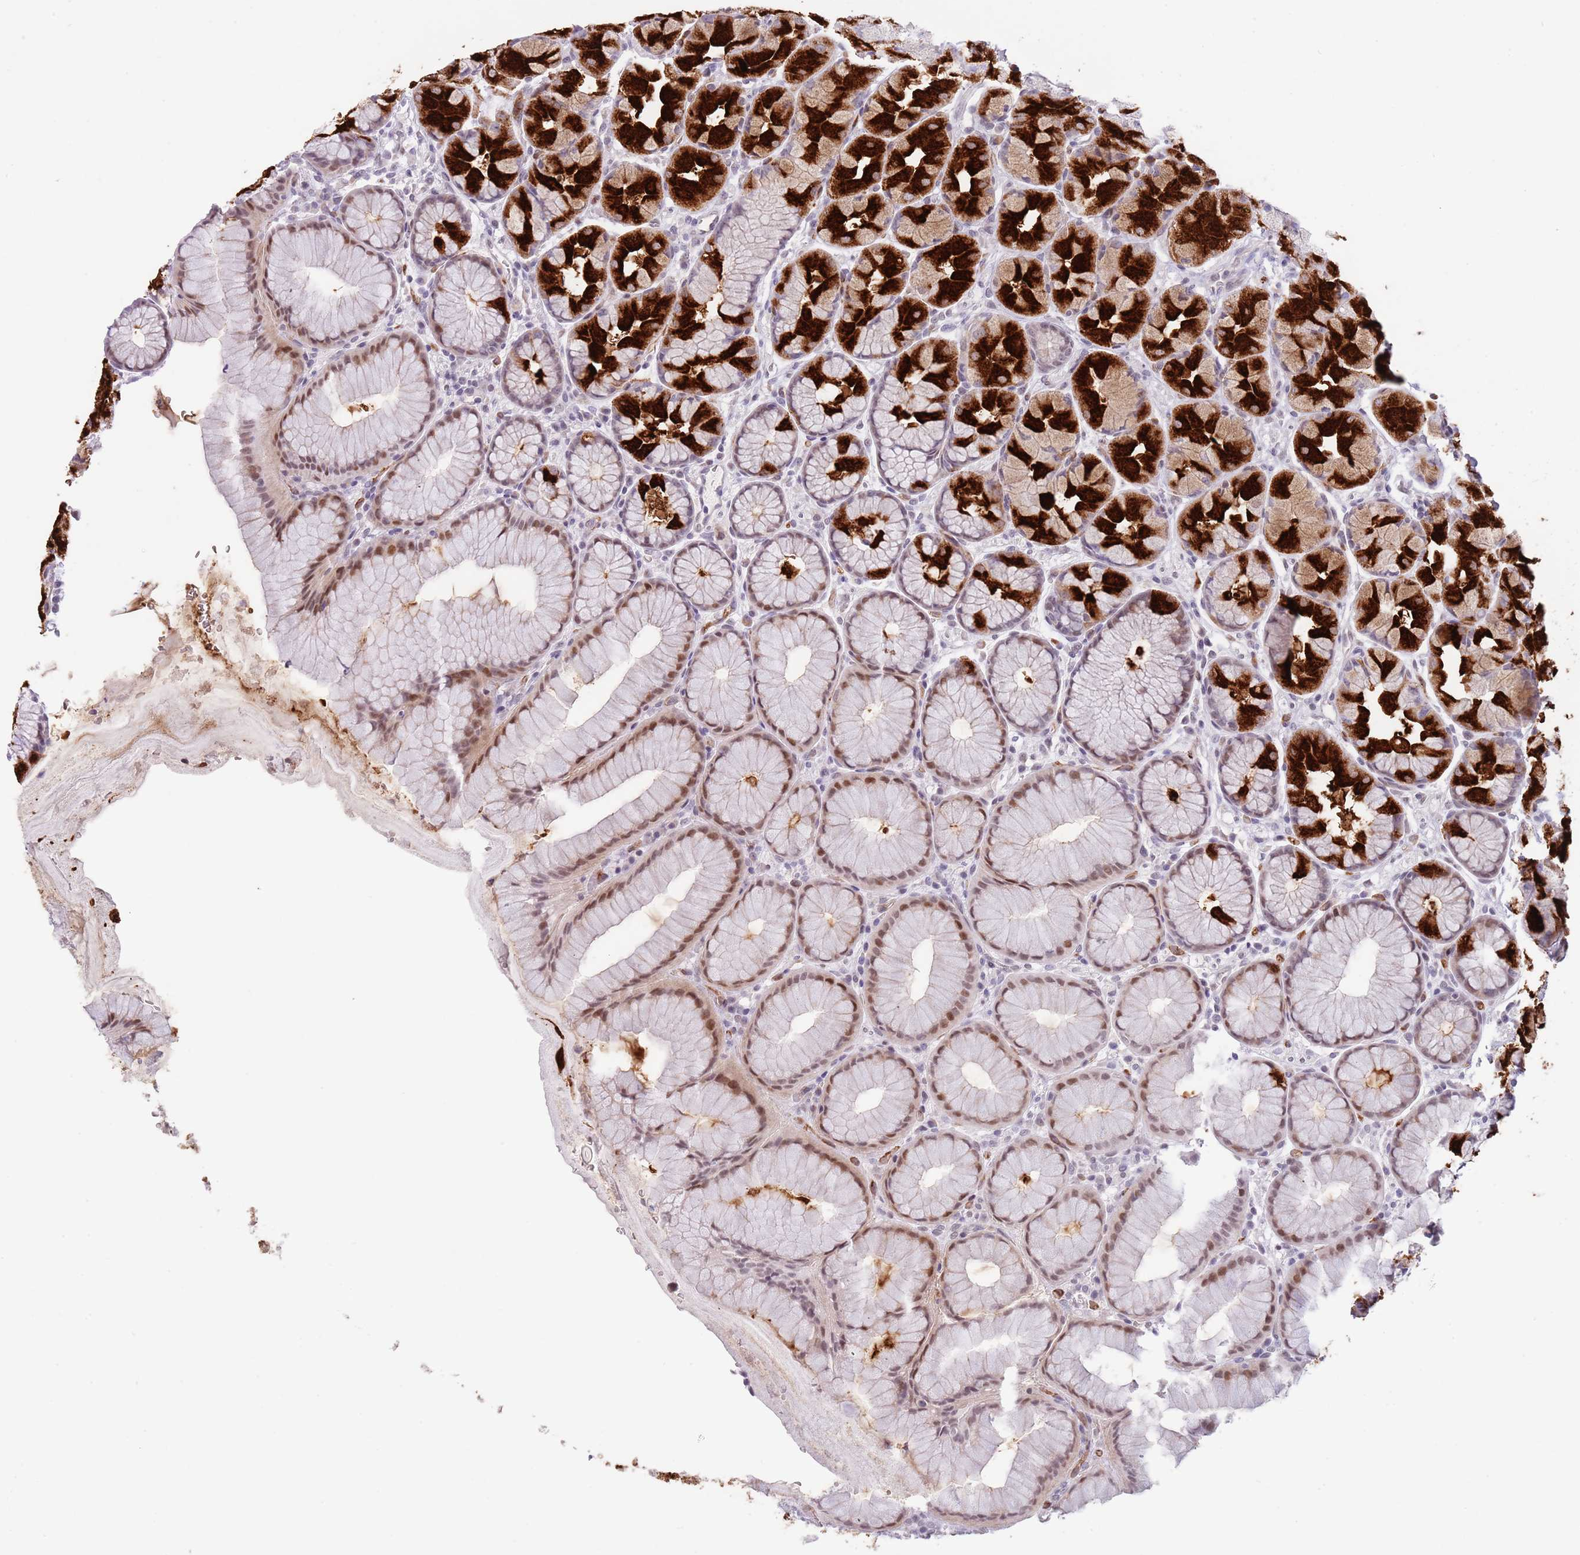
{"staining": {"intensity": "strong", "quantity": "25%-75%", "location": "cytoplasmic/membranous,nuclear"}, "tissue": "stomach", "cell_type": "Glandular cells", "image_type": "normal", "snomed": [{"axis": "morphology", "description": "Normal tissue, NOS"}, {"axis": "topography", "description": "Stomach"}], "caption": "Immunohistochemical staining of unremarkable human stomach reveals 25%-75% levels of strong cytoplasmic/membranous,nuclear protein staining in approximately 25%-75% of glandular cells. The staining is performed using DAB brown chromogen to label protein expression. The nuclei are counter-stained blue using hematoxylin.", "gene": "RFX1", "patient": {"sex": "male", "age": 57}}